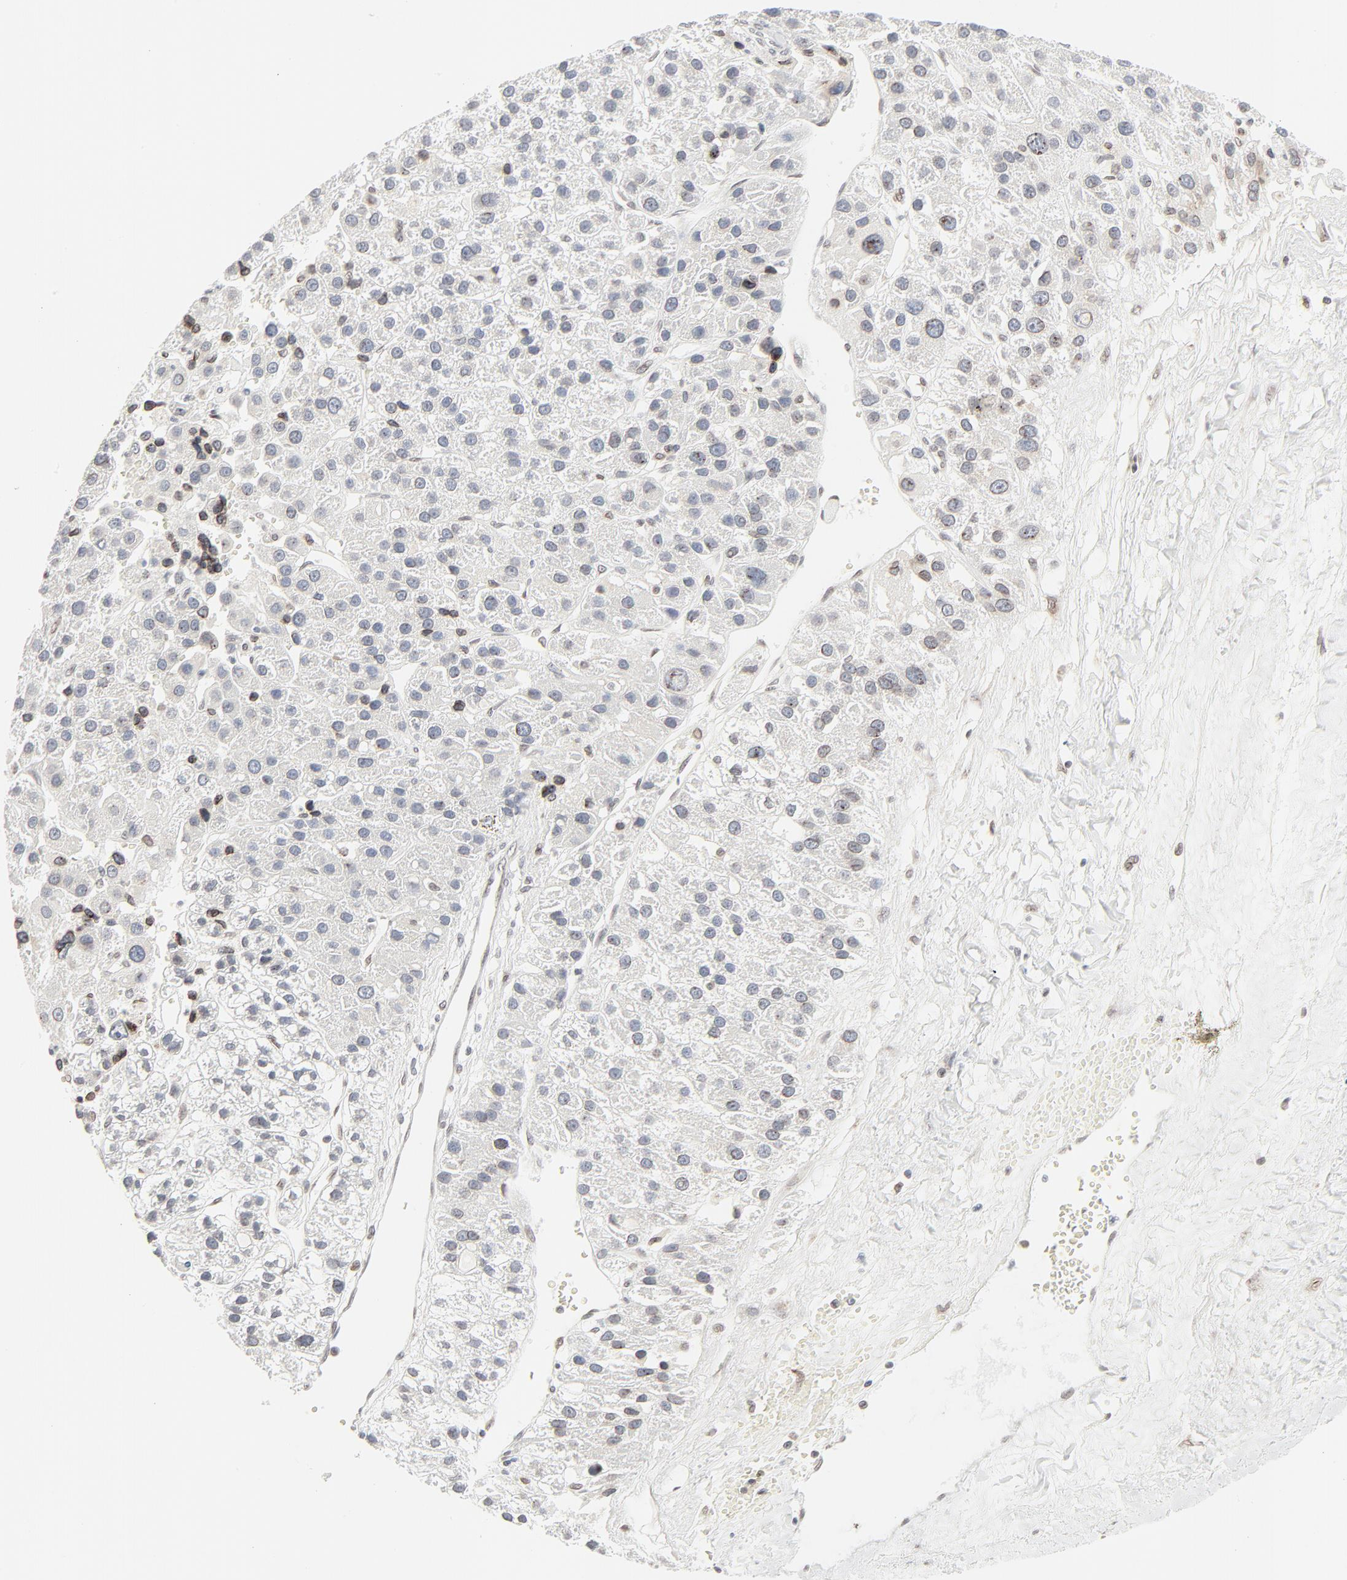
{"staining": {"intensity": "weak", "quantity": "<25%", "location": "cytoplasmic/membranous,nuclear"}, "tissue": "liver cancer", "cell_type": "Tumor cells", "image_type": "cancer", "snomed": [{"axis": "morphology", "description": "Carcinoma, Hepatocellular, NOS"}, {"axis": "topography", "description": "Liver"}], "caption": "Photomicrograph shows no protein expression in tumor cells of liver hepatocellular carcinoma tissue.", "gene": "MAD1L1", "patient": {"sex": "female", "age": 85}}